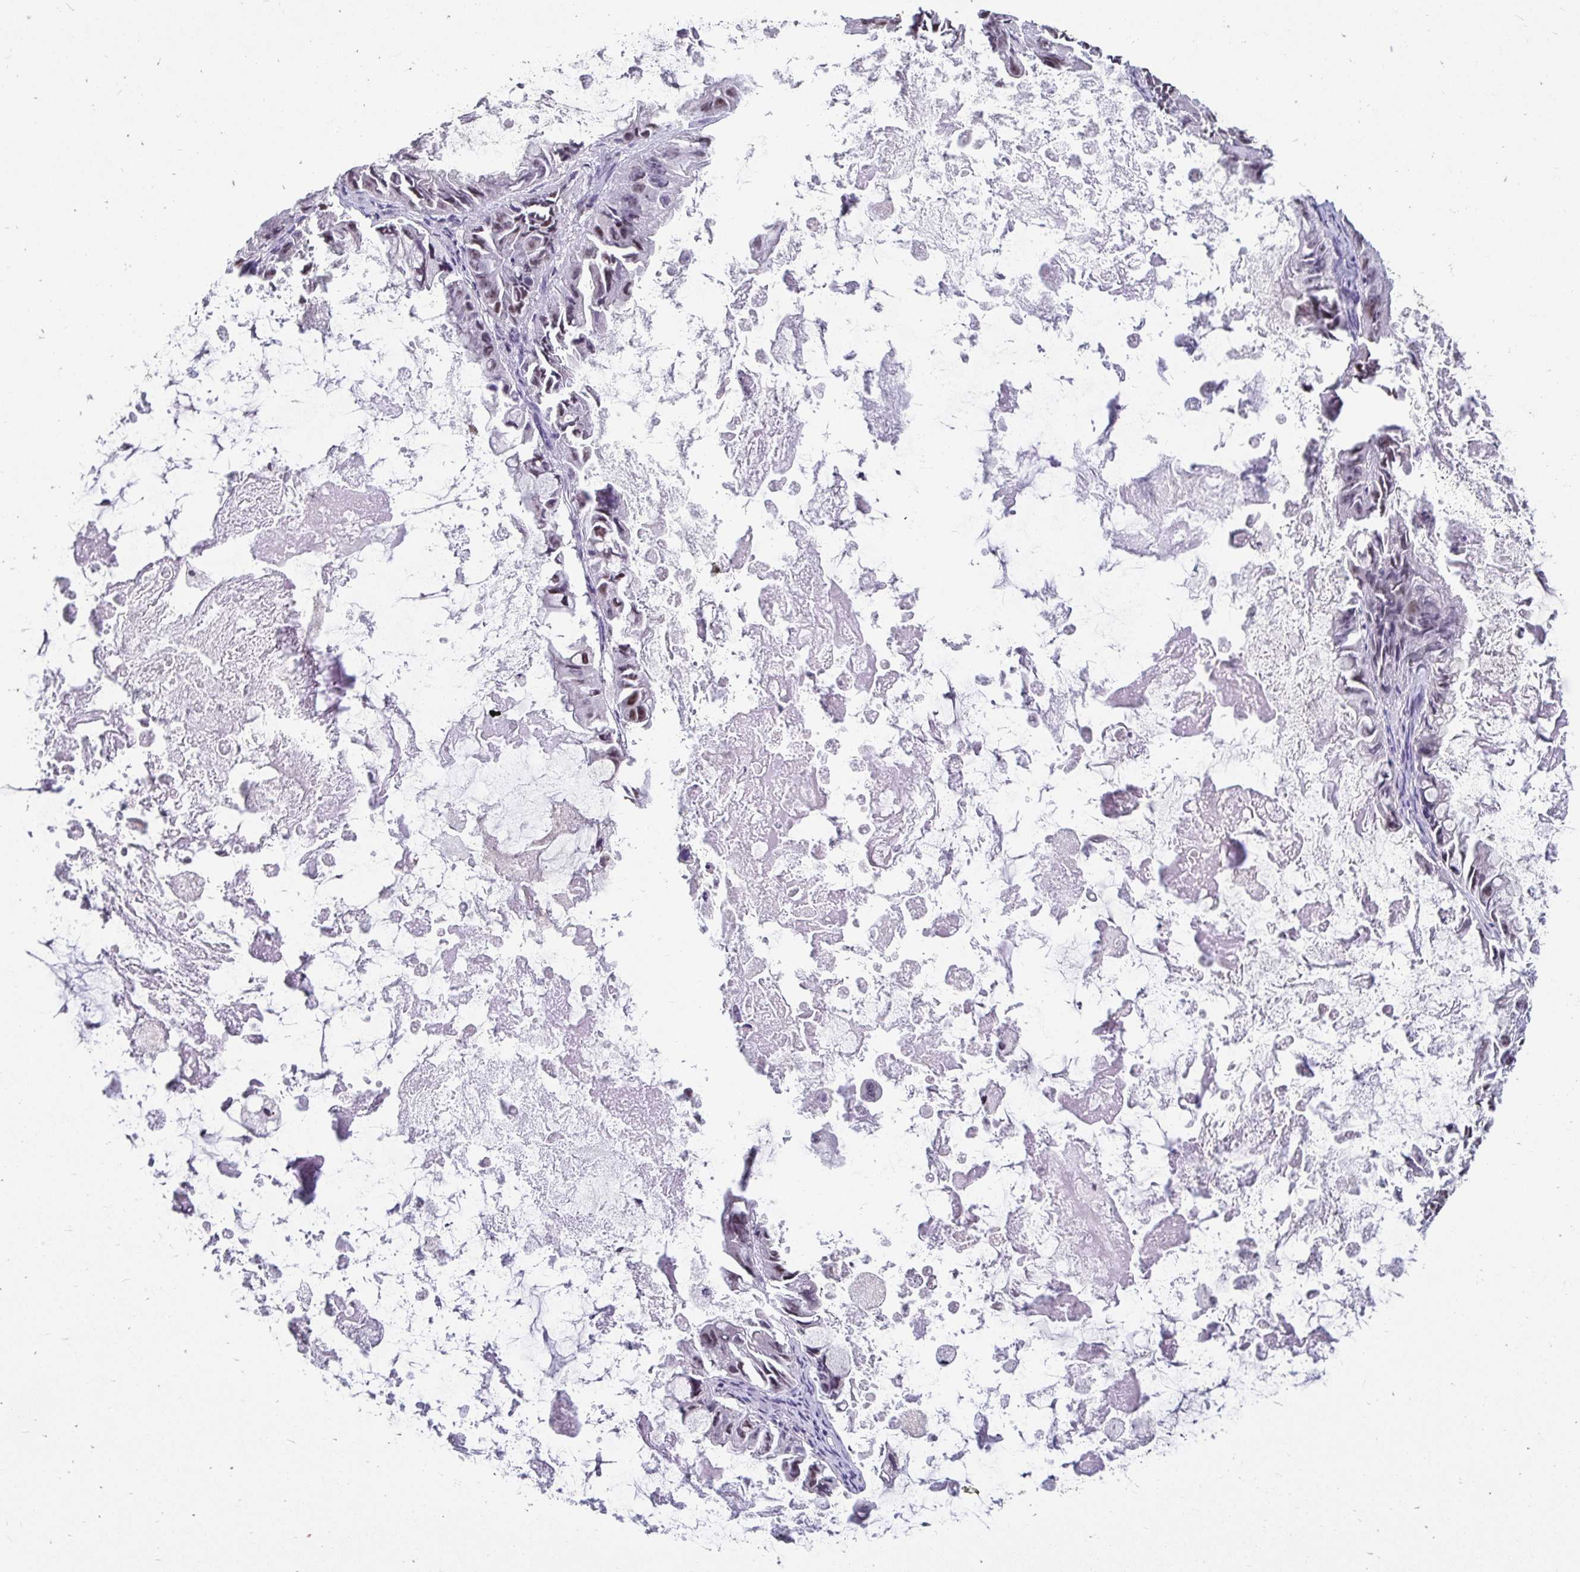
{"staining": {"intensity": "moderate", "quantity": "<25%", "location": "nuclear"}, "tissue": "ovarian cancer", "cell_type": "Tumor cells", "image_type": "cancer", "snomed": [{"axis": "morphology", "description": "Cystadenocarcinoma, mucinous, NOS"}, {"axis": "topography", "description": "Ovary"}], "caption": "Human mucinous cystadenocarcinoma (ovarian) stained with a brown dye reveals moderate nuclear positive staining in approximately <25% of tumor cells.", "gene": "ANLN", "patient": {"sex": "female", "age": 61}}